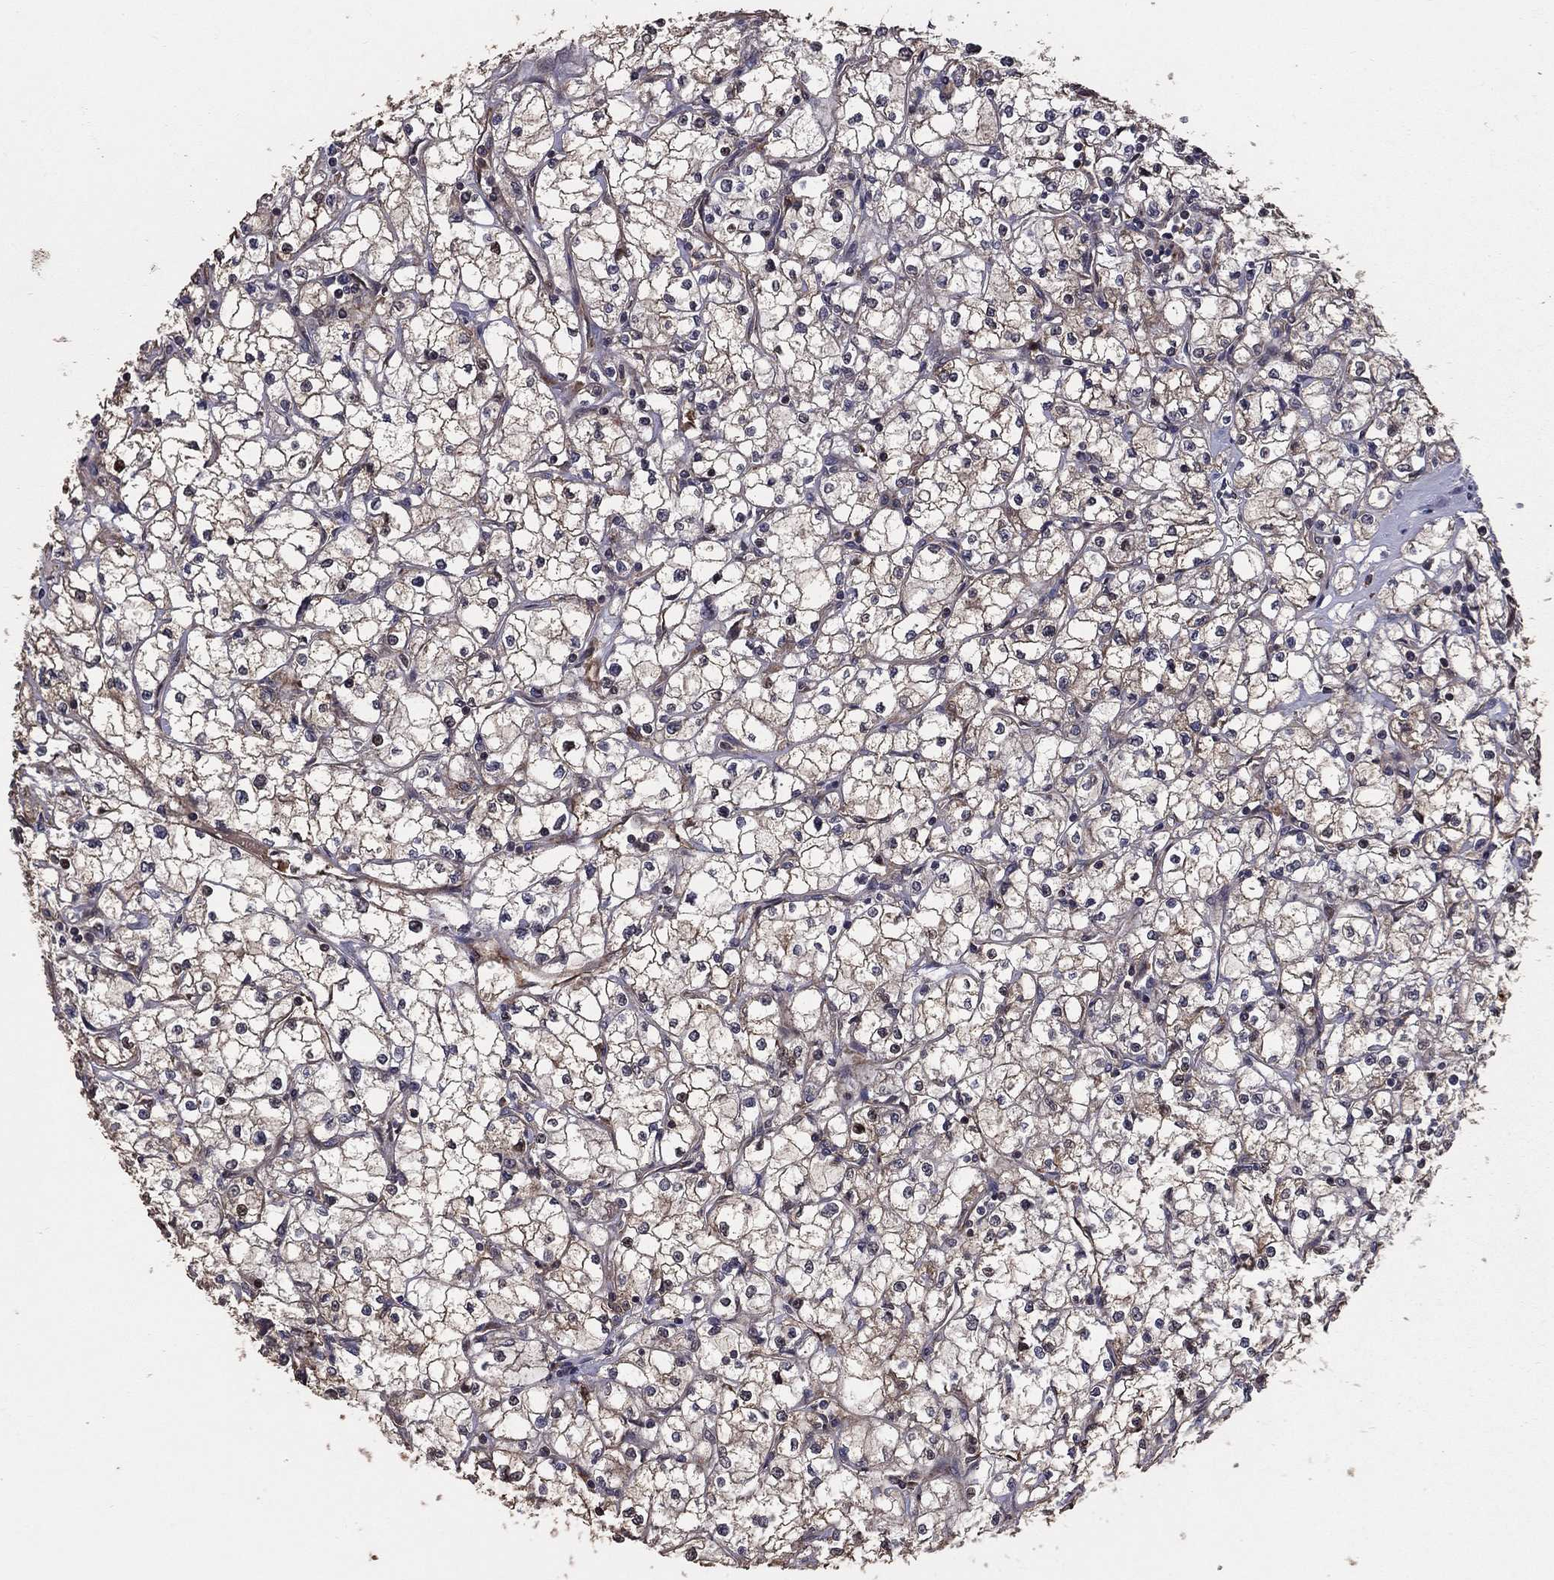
{"staining": {"intensity": "negative", "quantity": "none", "location": "none"}, "tissue": "renal cancer", "cell_type": "Tumor cells", "image_type": "cancer", "snomed": [{"axis": "morphology", "description": "Adenocarcinoma, NOS"}, {"axis": "topography", "description": "Kidney"}], "caption": "There is no significant expression in tumor cells of renal cancer. Brightfield microscopy of immunohistochemistry (IHC) stained with DAB (brown) and hematoxylin (blue), captured at high magnification.", "gene": "GYG1", "patient": {"sex": "male", "age": 67}}